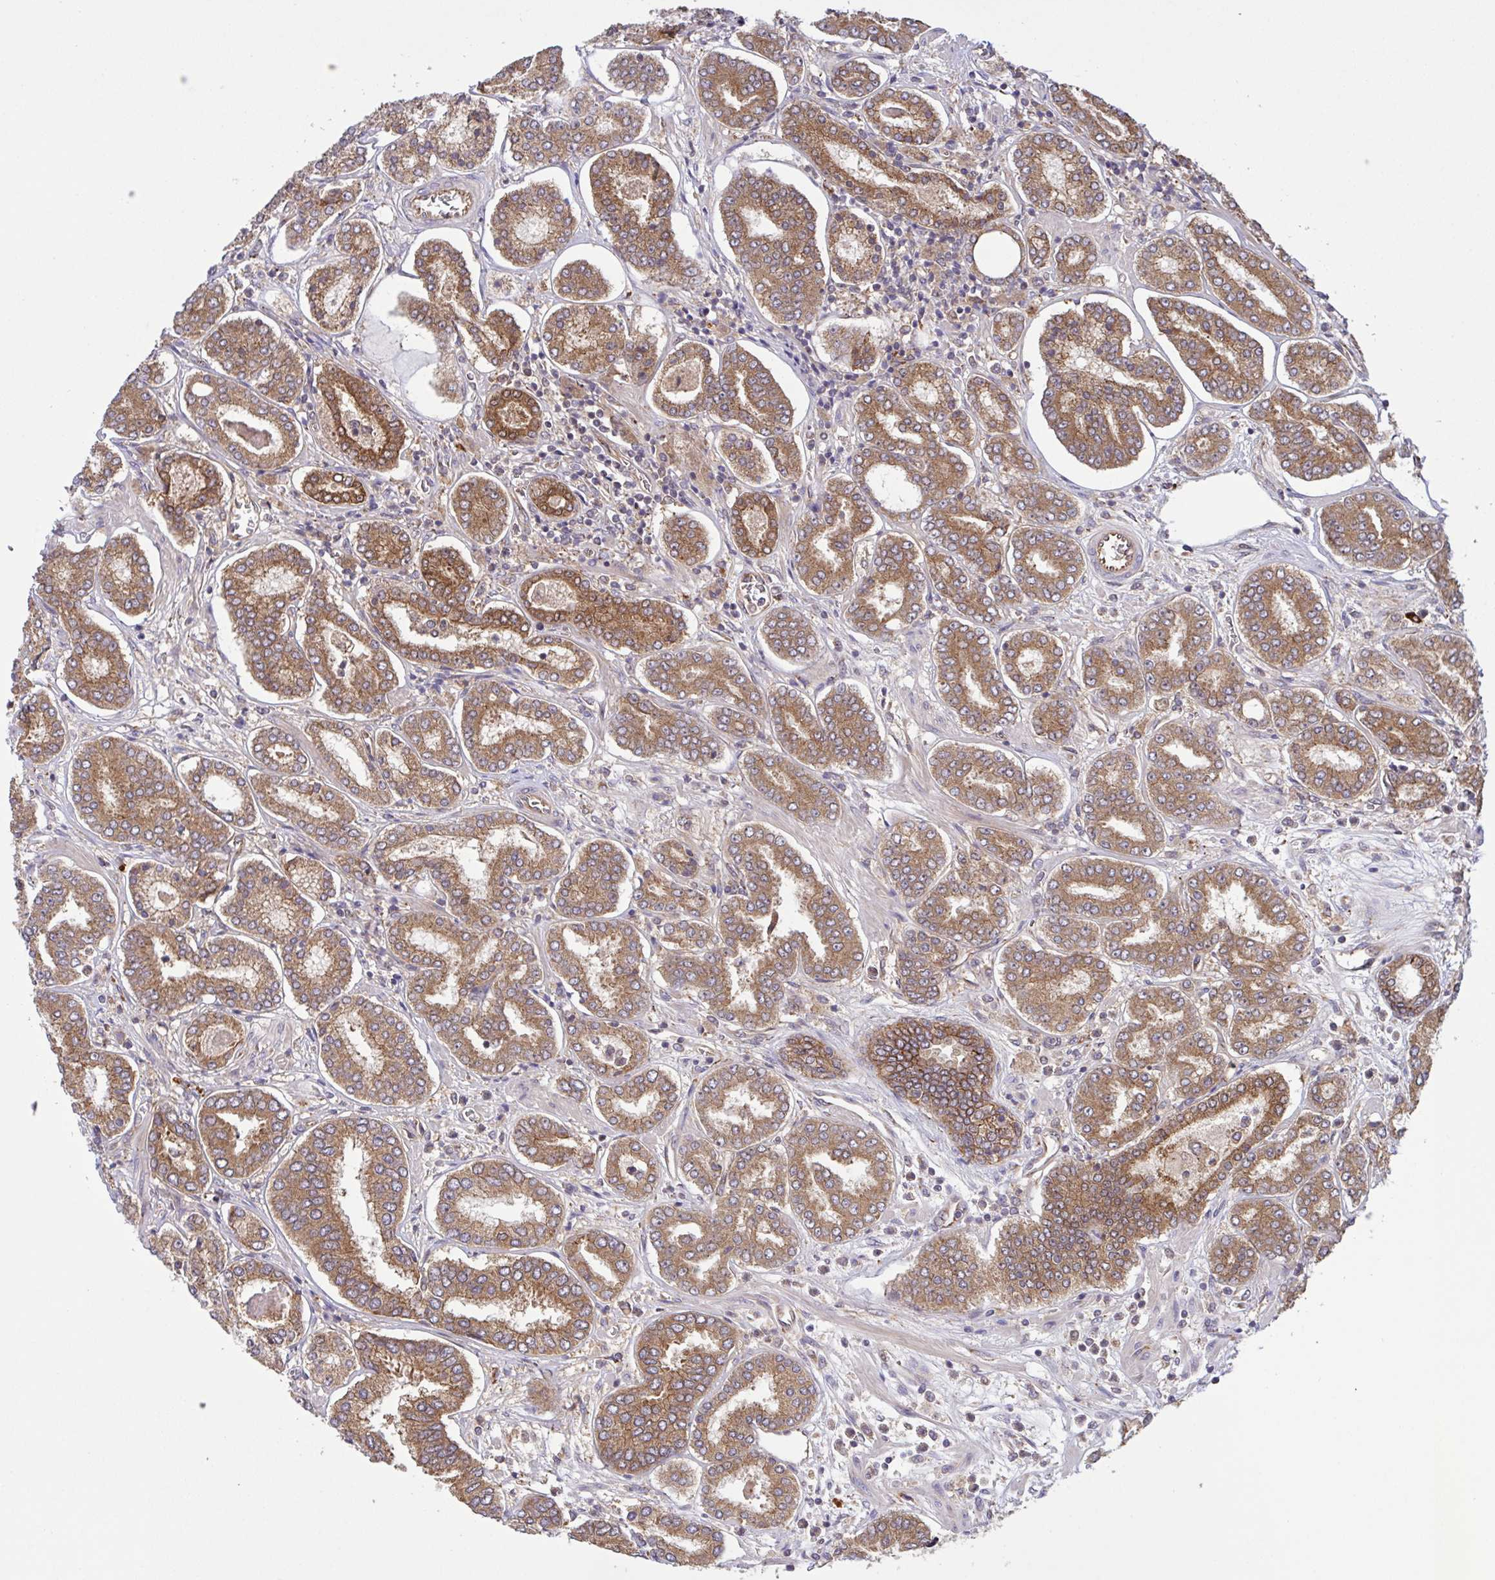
{"staining": {"intensity": "moderate", "quantity": ">75%", "location": "cytoplasmic/membranous"}, "tissue": "prostate cancer", "cell_type": "Tumor cells", "image_type": "cancer", "snomed": [{"axis": "morphology", "description": "Adenocarcinoma, High grade"}, {"axis": "topography", "description": "Prostate"}], "caption": "A high-resolution image shows IHC staining of prostate cancer (adenocarcinoma (high-grade)), which reveals moderate cytoplasmic/membranous staining in about >75% of tumor cells. The protein is shown in brown color, while the nuclei are stained blue.", "gene": "INTS10", "patient": {"sex": "male", "age": 72}}